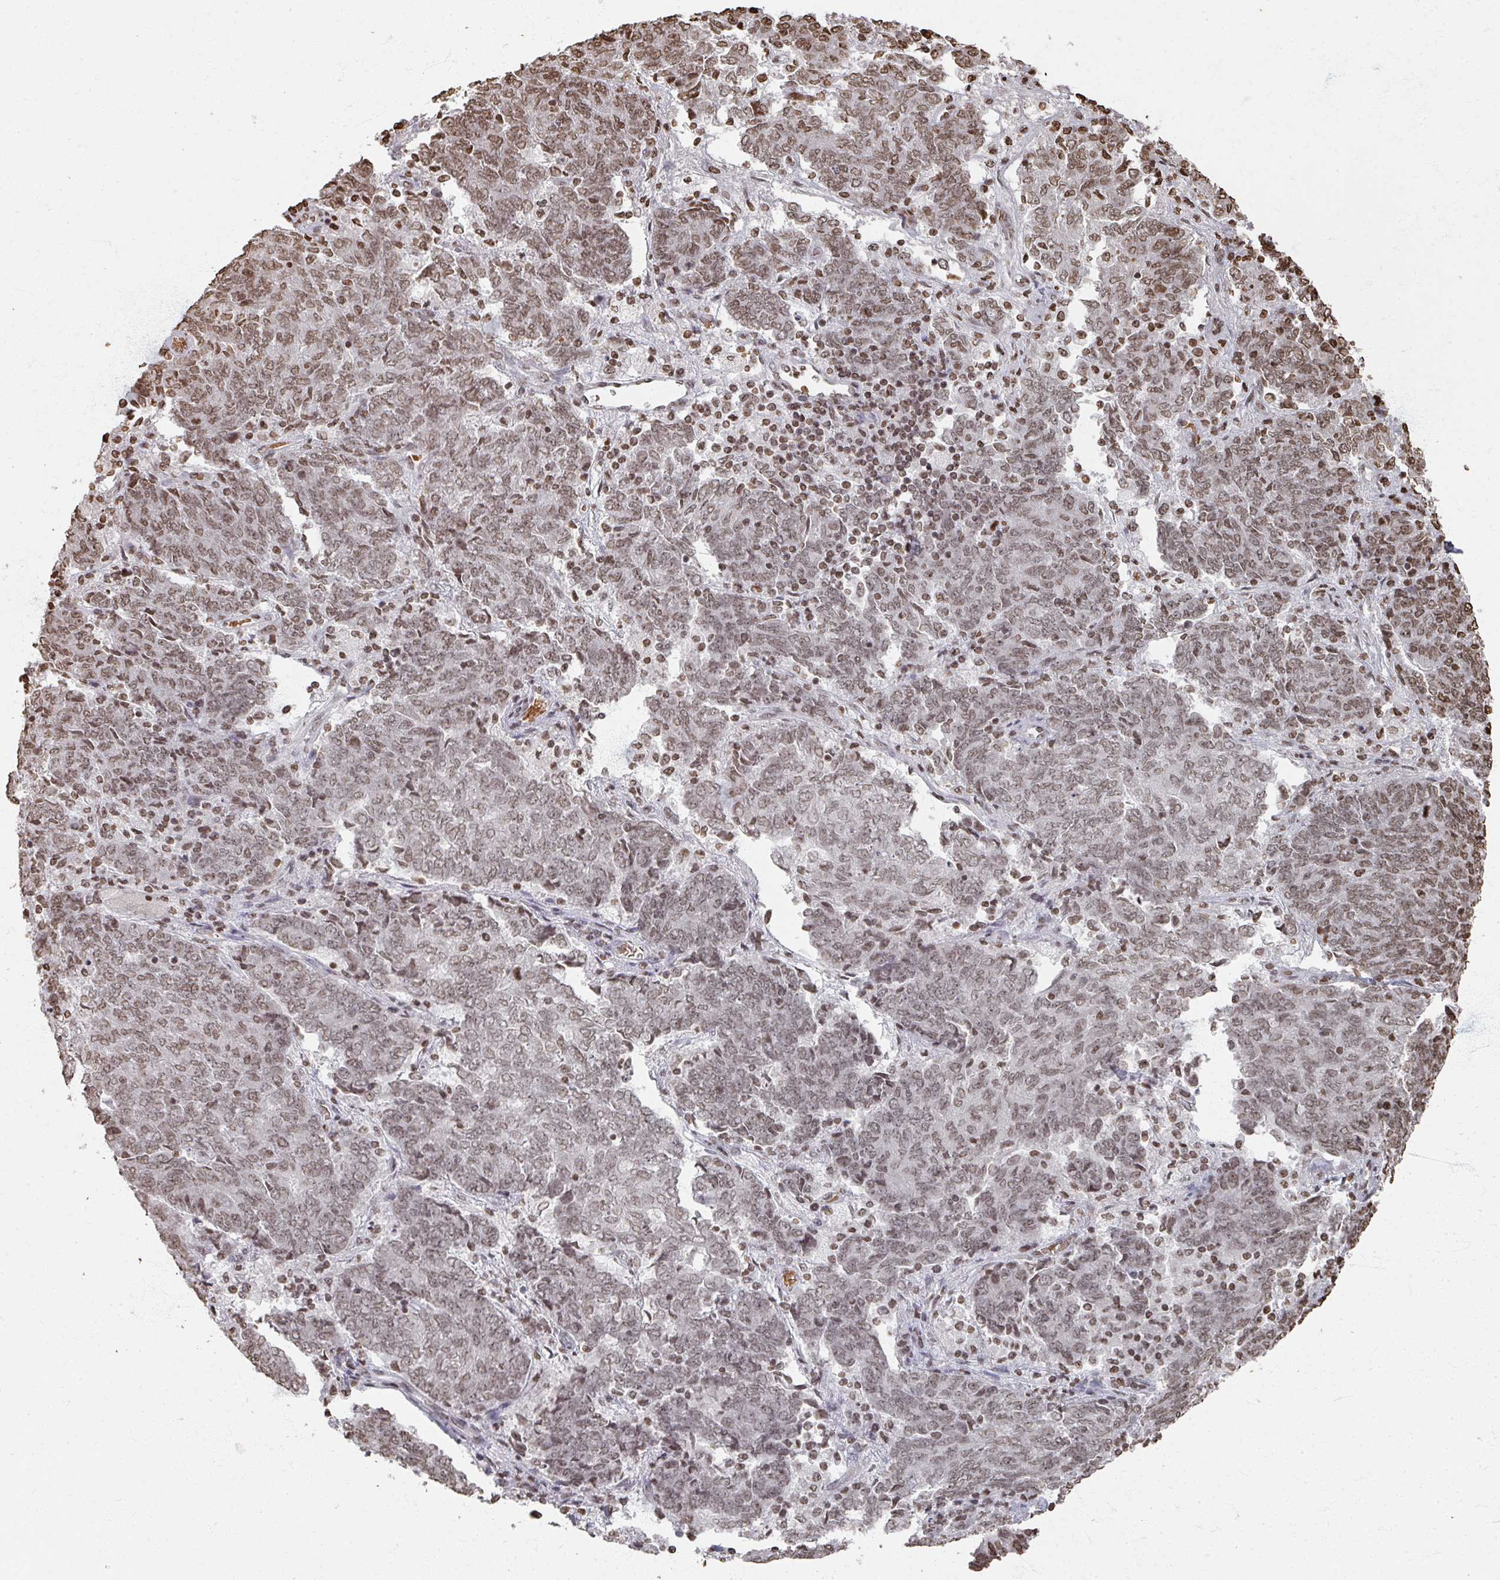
{"staining": {"intensity": "moderate", "quantity": "25%-75%", "location": "nuclear"}, "tissue": "endometrial cancer", "cell_type": "Tumor cells", "image_type": "cancer", "snomed": [{"axis": "morphology", "description": "Adenocarcinoma, NOS"}, {"axis": "topography", "description": "Endometrium"}], "caption": "Endometrial cancer (adenocarcinoma) stained for a protein shows moderate nuclear positivity in tumor cells.", "gene": "DCUN1D5", "patient": {"sex": "female", "age": 80}}